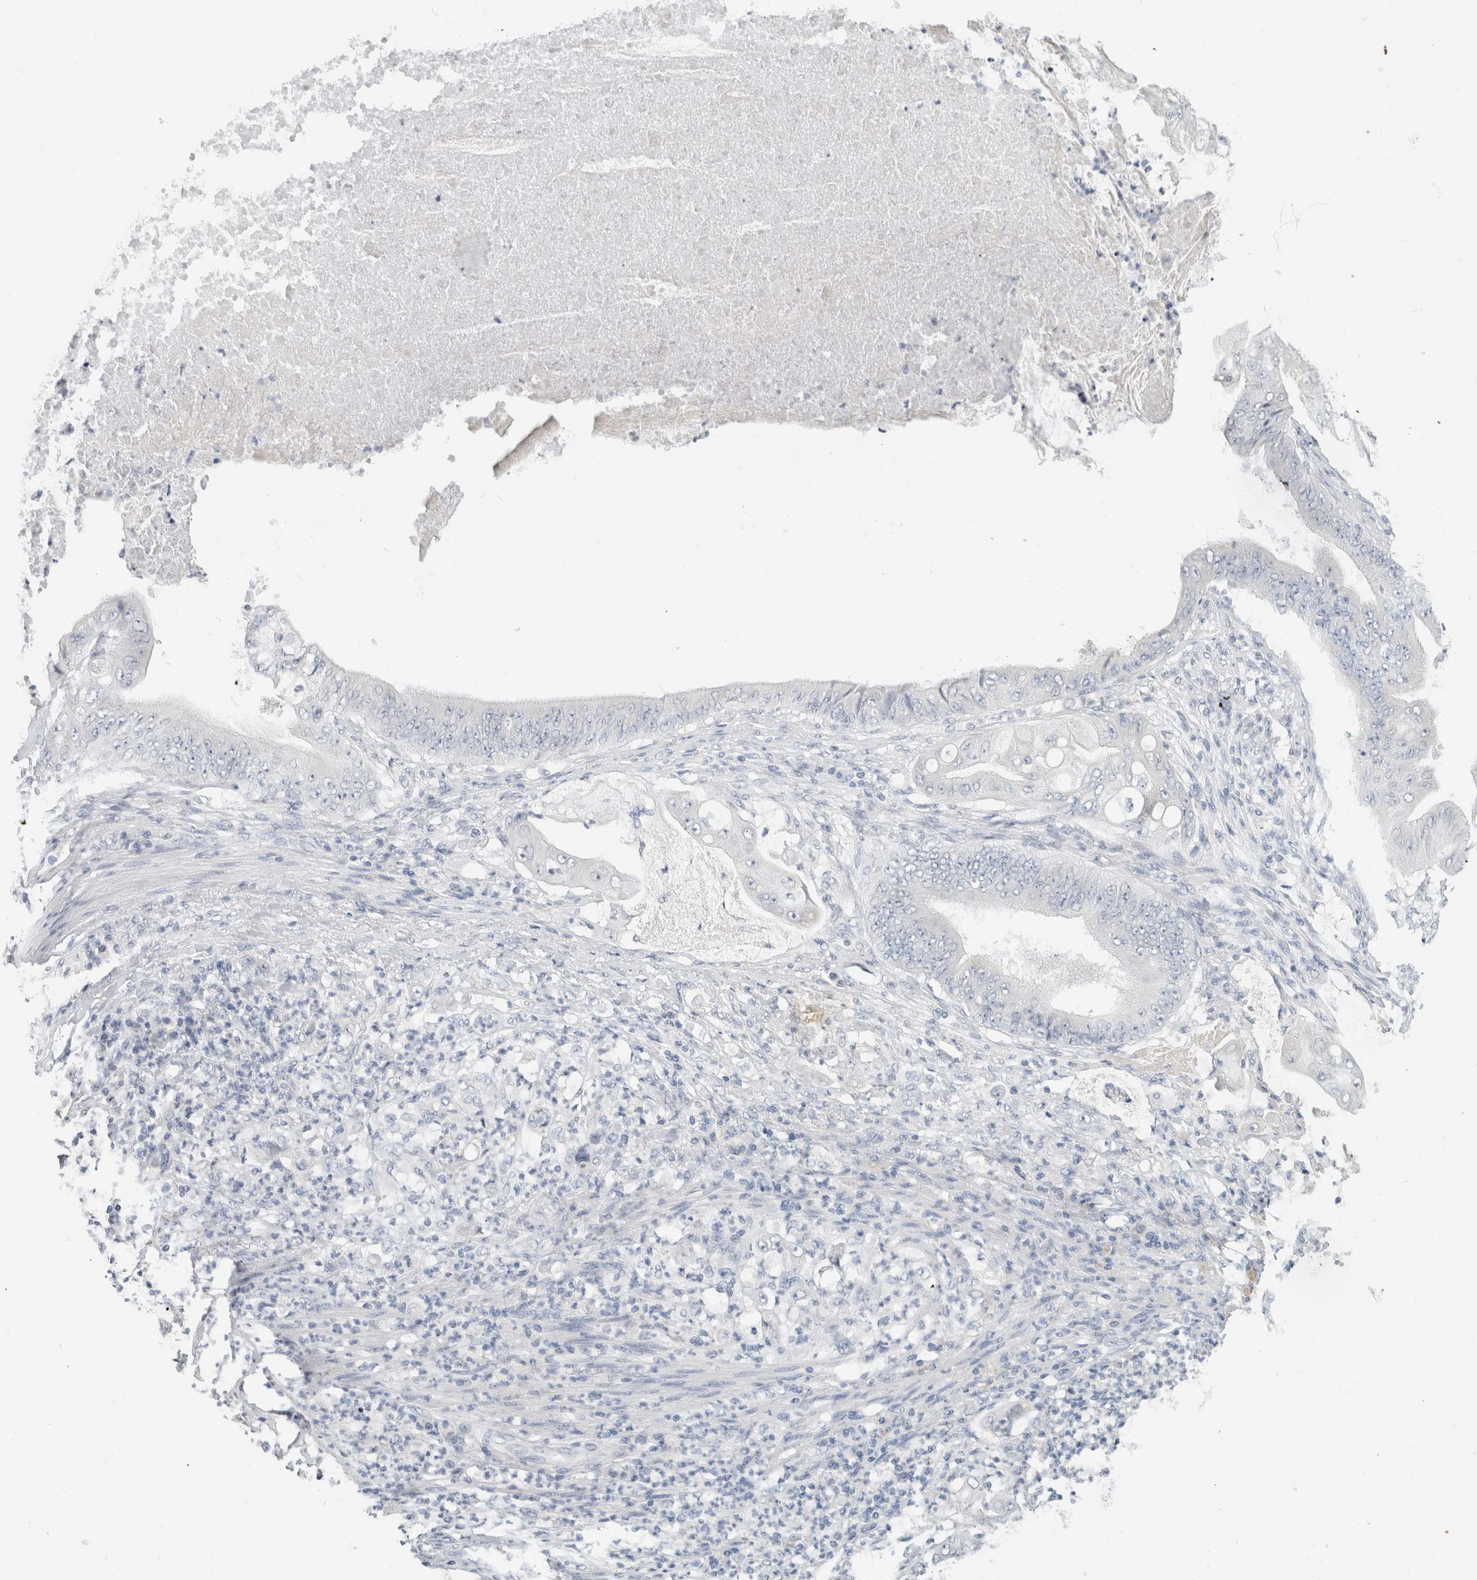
{"staining": {"intensity": "negative", "quantity": "none", "location": "none"}, "tissue": "stomach cancer", "cell_type": "Tumor cells", "image_type": "cancer", "snomed": [{"axis": "morphology", "description": "Adenocarcinoma, NOS"}, {"axis": "topography", "description": "Stomach"}], "caption": "High power microscopy image of an immunohistochemistry (IHC) micrograph of stomach cancer (adenocarcinoma), revealing no significant staining in tumor cells.", "gene": "BCAN", "patient": {"sex": "female", "age": 73}}